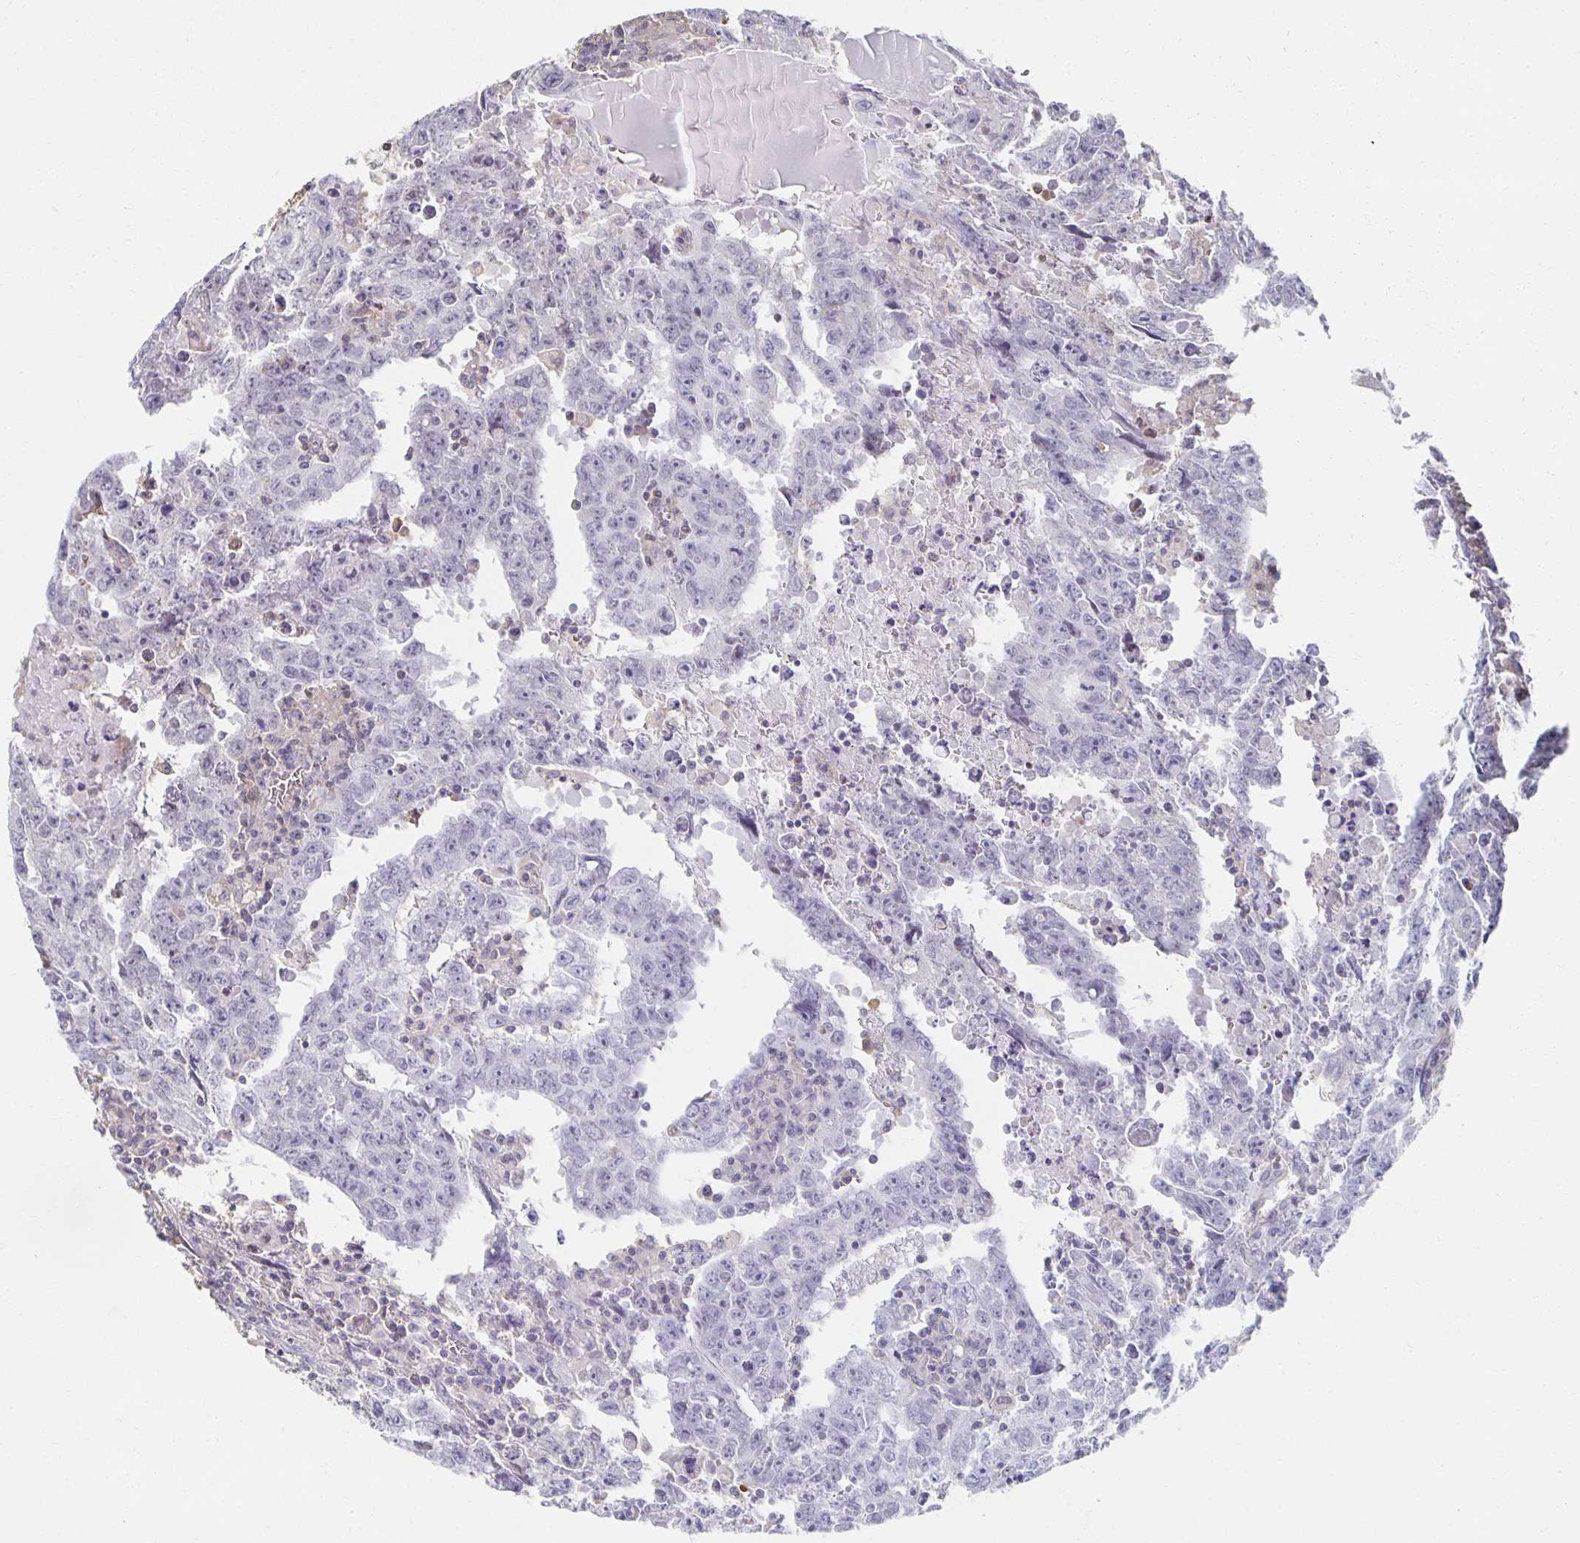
{"staining": {"intensity": "negative", "quantity": "none", "location": "none"}, "tissue": "testis cancer", "cell_type": "Tumor cells", "image_type": "cancer", "snomed": [{"axis": "morphology", "description": "Carcinoma, Embryonal, NOS"}, {"axis": "topography", "description": "Testis"}], "caption": "The photomicrograph demonstrates no significant expression in tumor cells of testis cancer. Nuclei are stained in blue.", "gene": "ZNF692", "patient": {"sex": "male", "age": 22}}